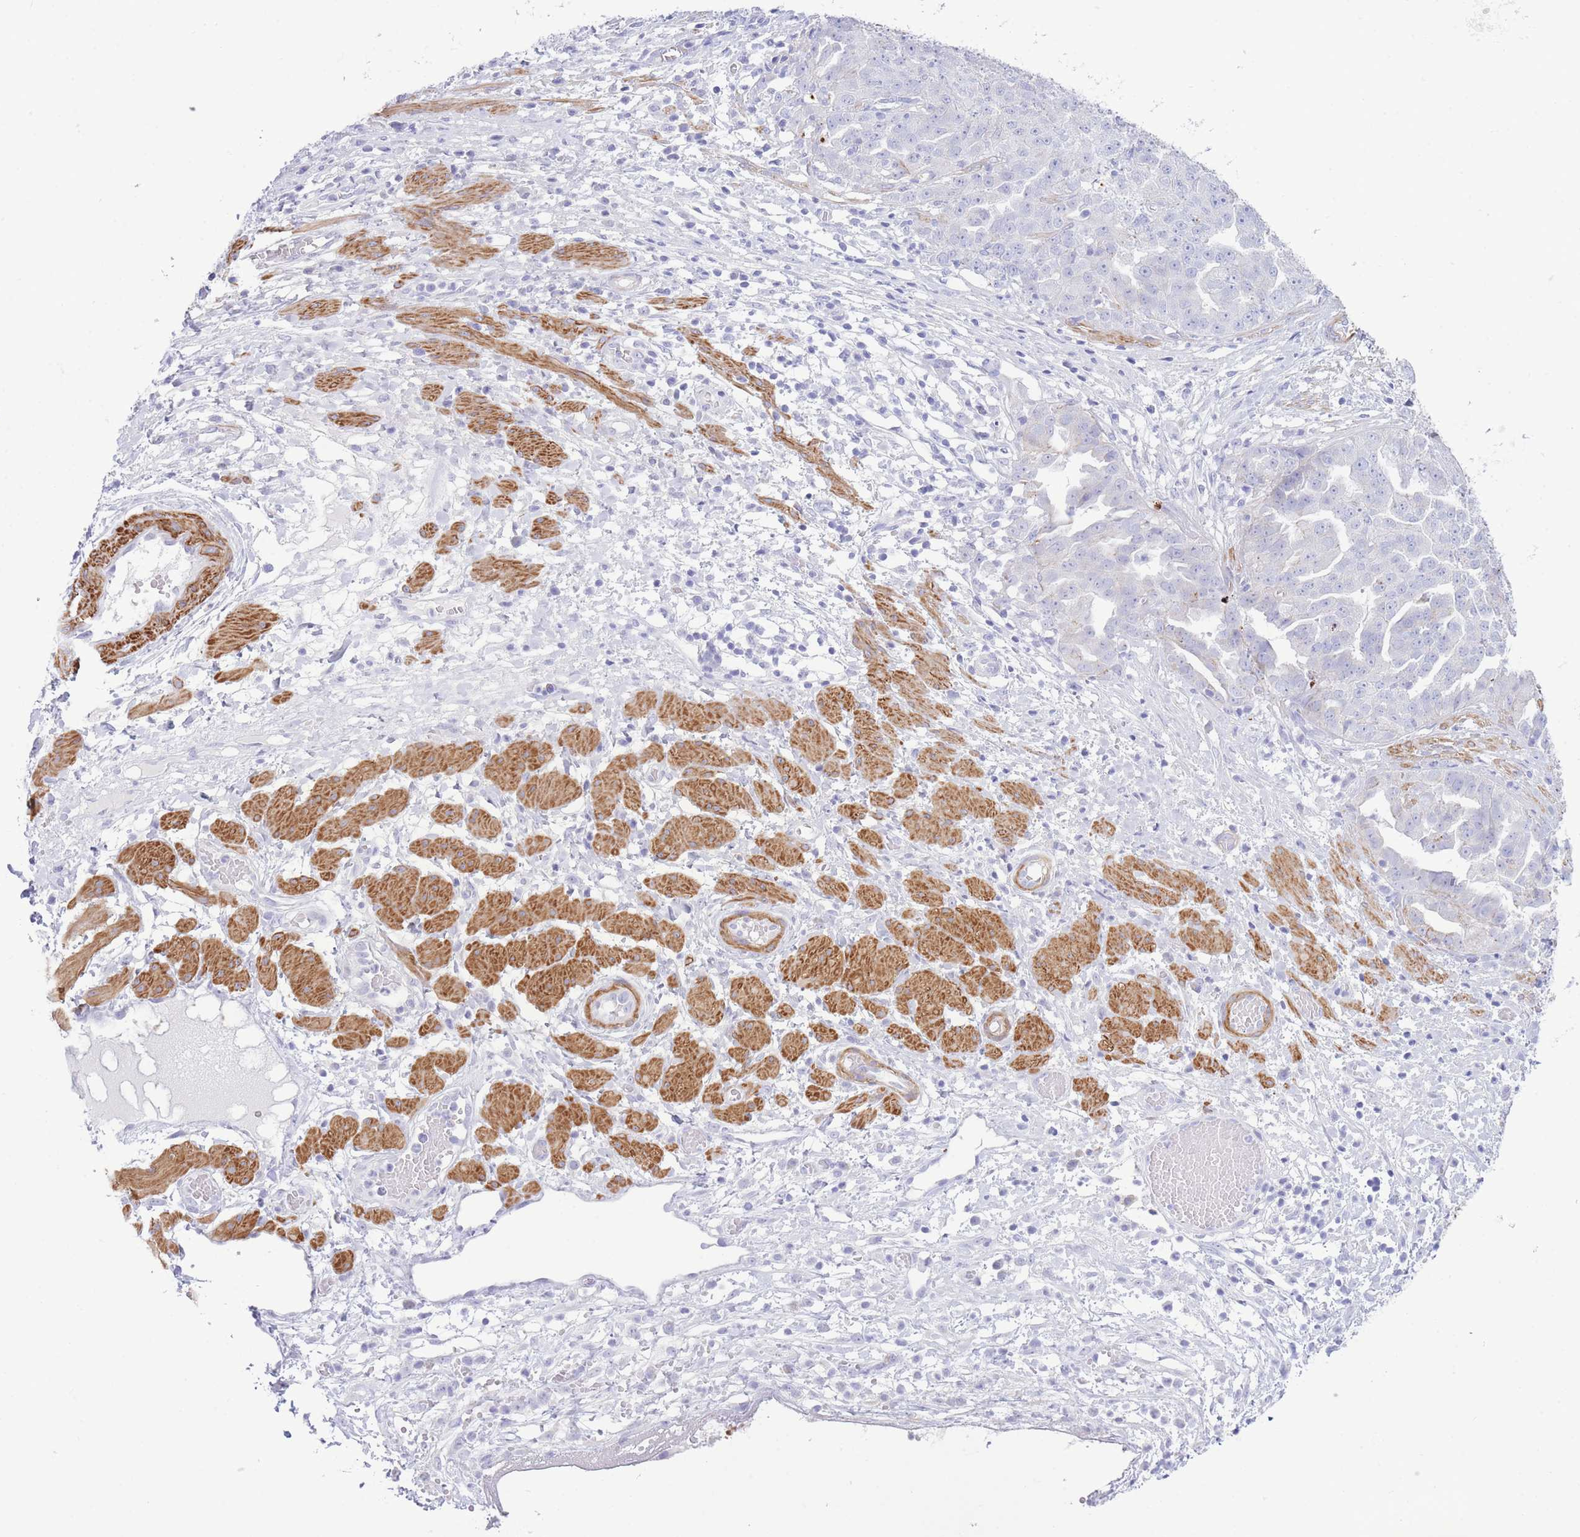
{"staining": {"intensity": "negative", "quantity": "none", "location": "none"}, "tissue": "ovarian cancer", "cell_type": "Tumor cells", "image_type": "cancer", "snomed": [{"axis": "morphology", "description": "Cystadenocarcinoma, serous, NOS"}, {"axis": "topography", "description": "Ovary"}], "caption": "High magnification brightfield microscopy of ovarian serous cystadenocarcinoma stained with DAB (3,3'-diaminobenzidine) (brown) and counterstained with hematoxylin (blue): tumor cells show no significant expression. (DAB IHC visualized using brightfield microscopy, high magnification).", "gene": "VWA8", "patient": {"sex": "female", "age": 58}}